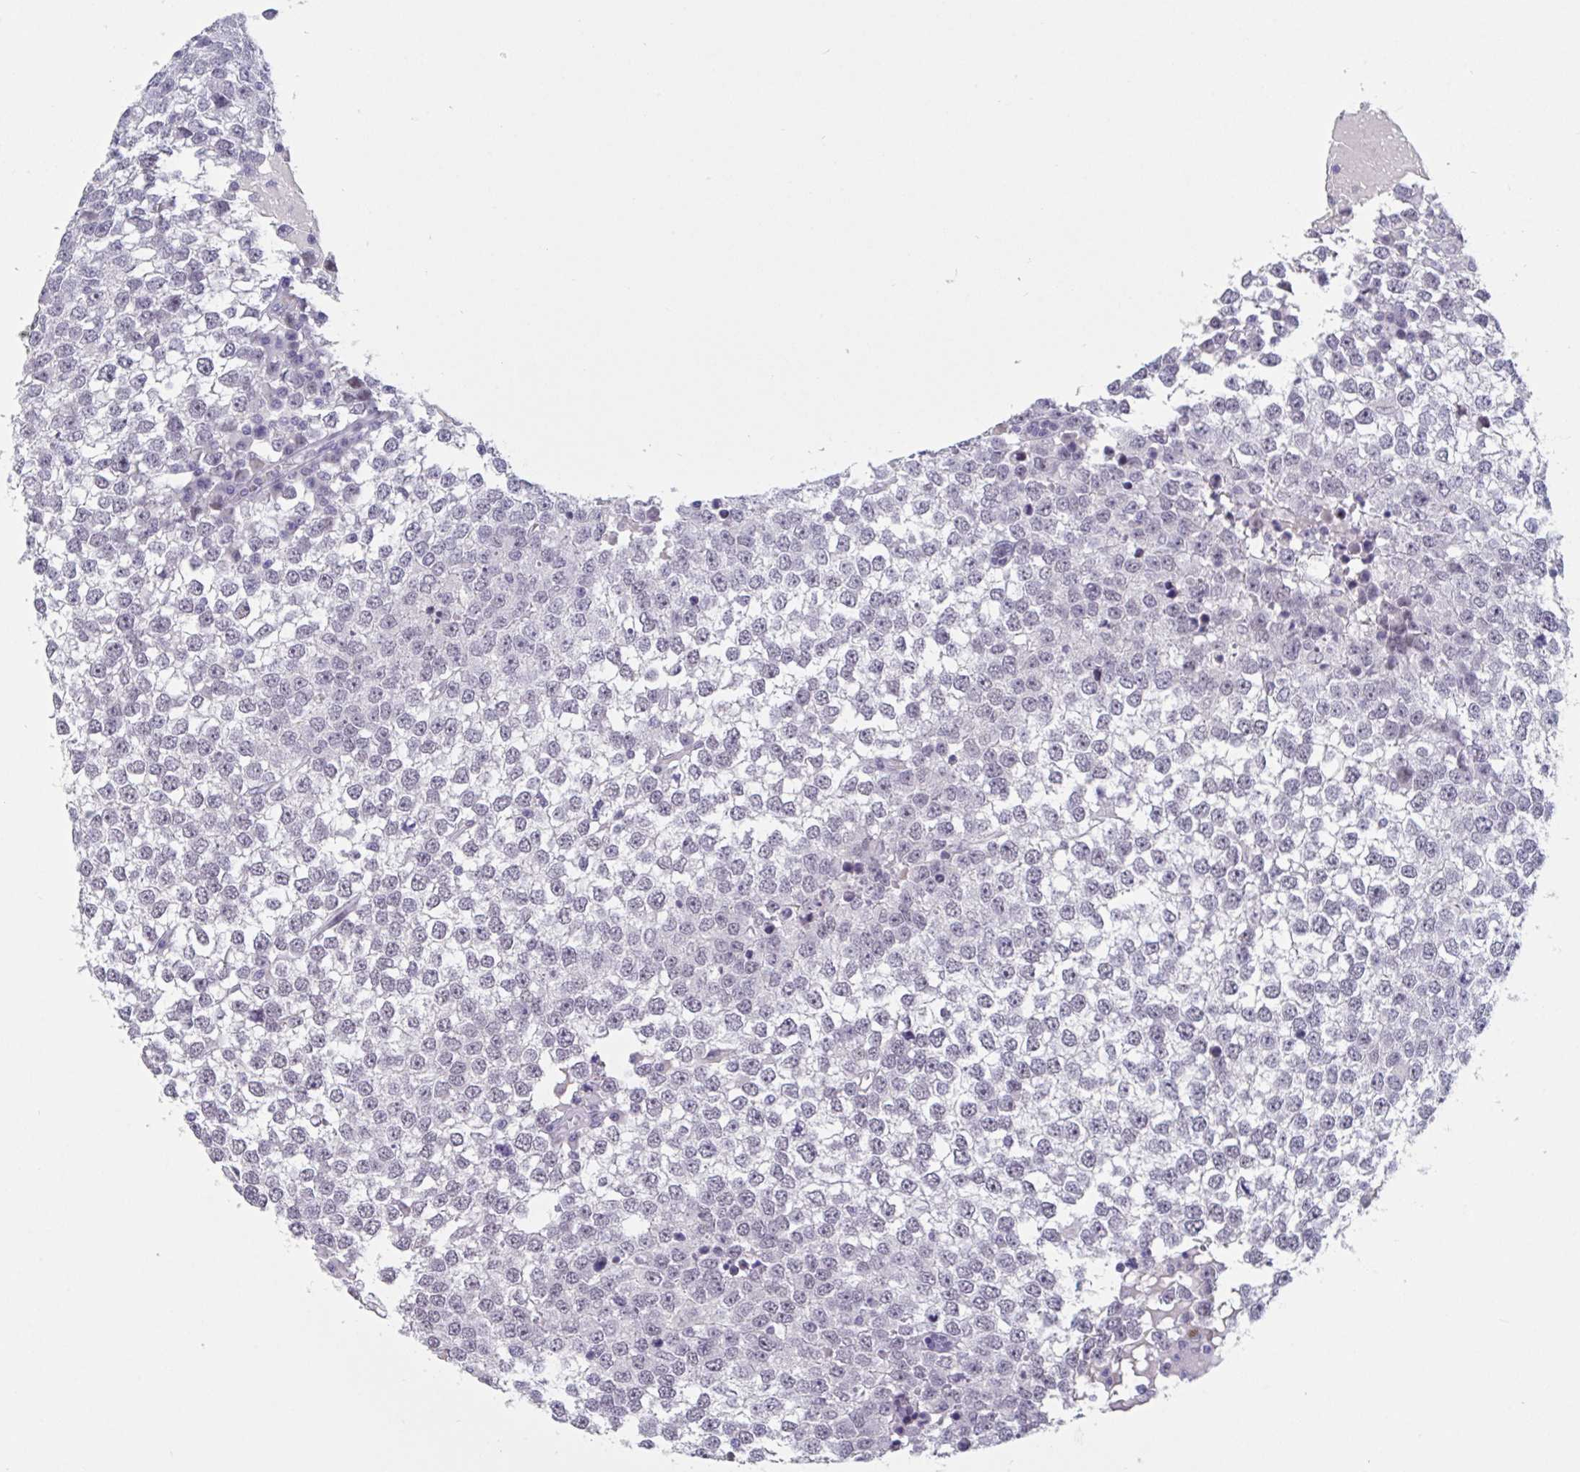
{"staining": {"intensity": "negative", "quantity": "none", "location": "none"}, "tissue": "testis cancer", "cell_type": "Tumor cells", "image_type": "cancer", "snomed": [{"axis": "morphology", "description": "Seminoma, NOS"}, {"axis": "topography", "description": "Testis"}], "caption": "High power microscopy histopathology image of an IHC histopathology image of testis cancer (seminoma), revealing no significant positivity in tumor cells.", "gene": "KDM4D", "patient": {"sex": "male", "age": 65}}